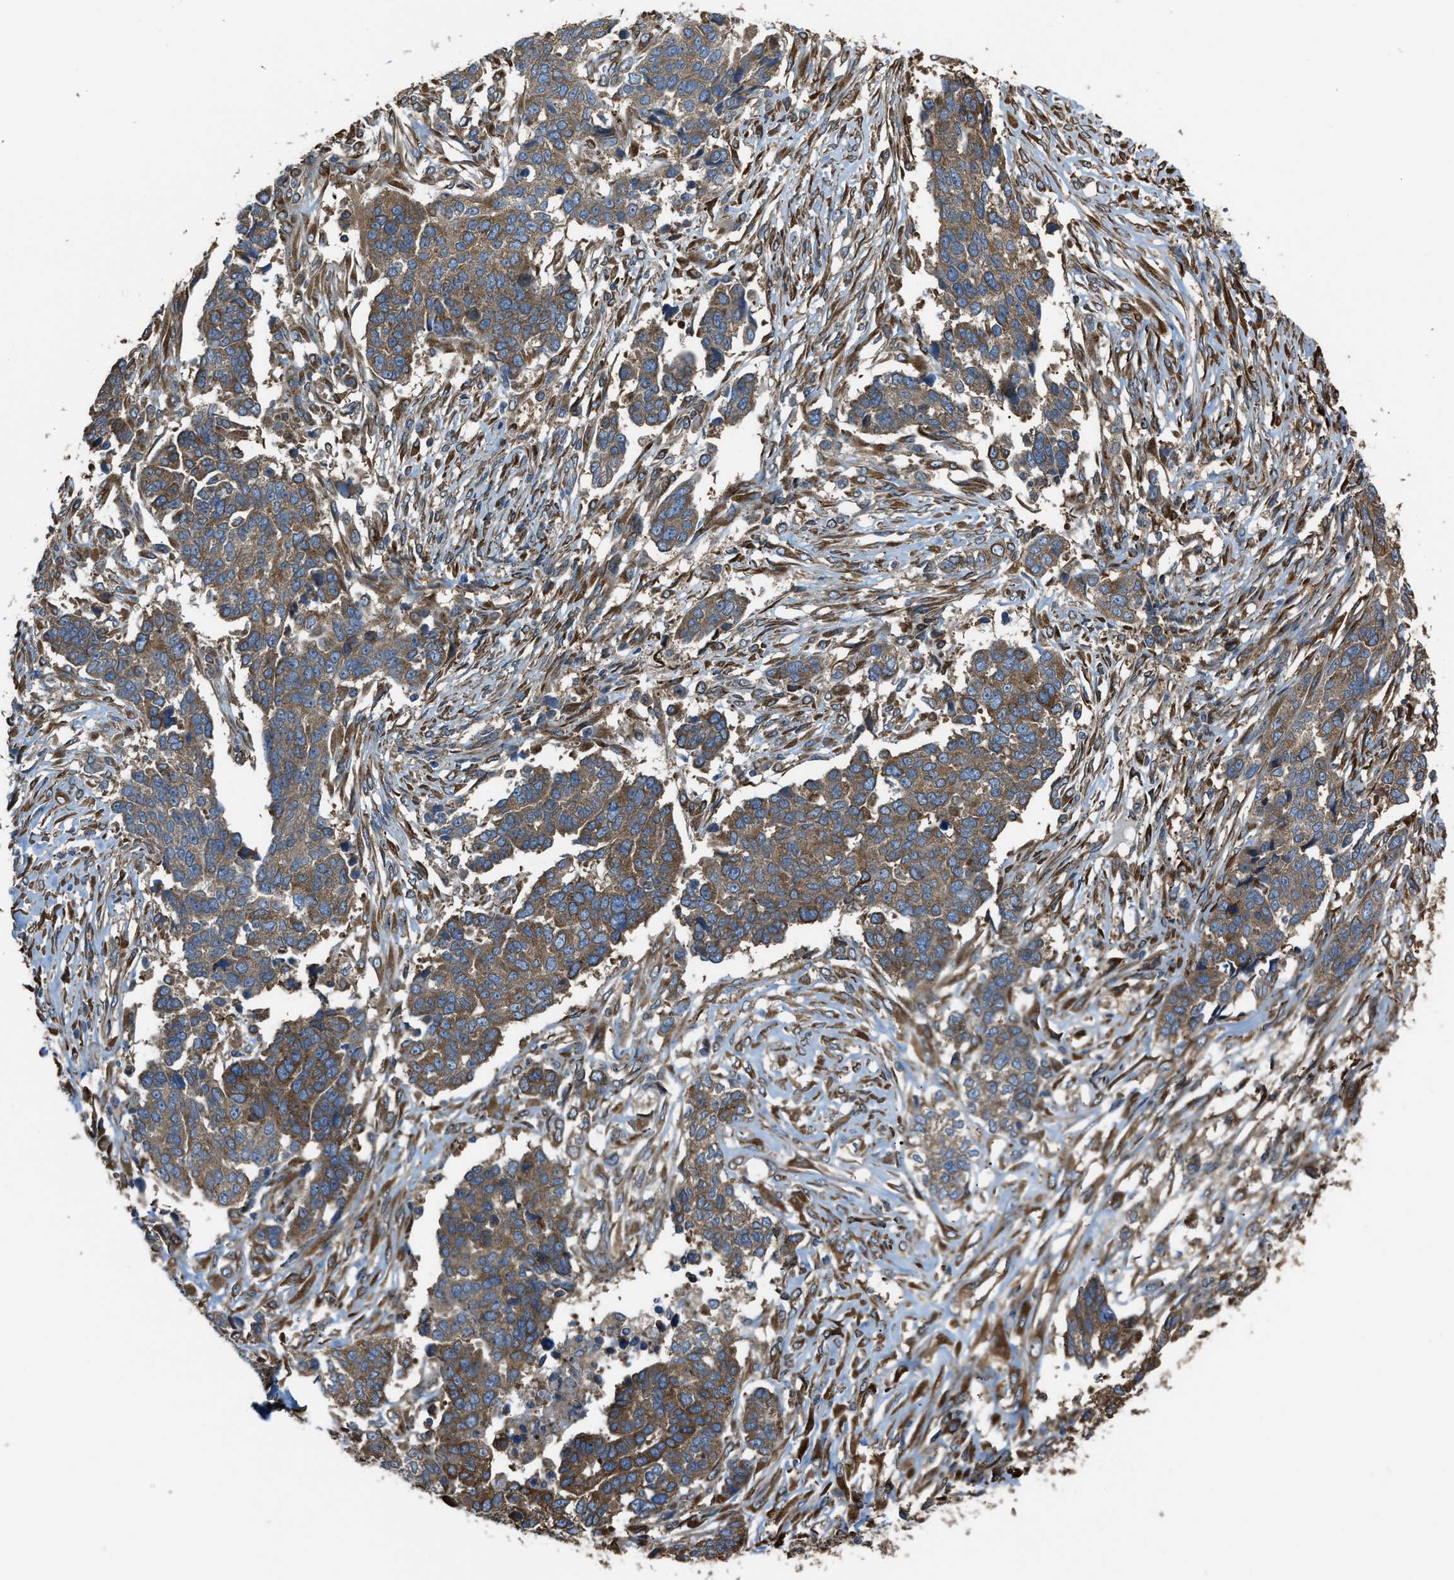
{"staining": {"intensity": "moderate", "quantity": ">75%", "location": "cytoplasmic/membranous"}, "tissue": "ovarian cancer", "cell_type": "Tumor cells", "image_type": "cancer", "snomed": [{"axis": "morphology", "description": "Cystadenocarcinoma, serous, NOS"}, {"axis": "topography", "description": "Ovary"}], "caption": "Tumor cells show medium levels of moderate cytoplasmic/membranous staining in about >75% of cells in human ovarian cancer (serous cystadenocarcinoma). Ihc stains the protein in brown and the nuclei are stained blue.", "gene": "TRPC1", "patient": {"sex": "female", "age": 44}}